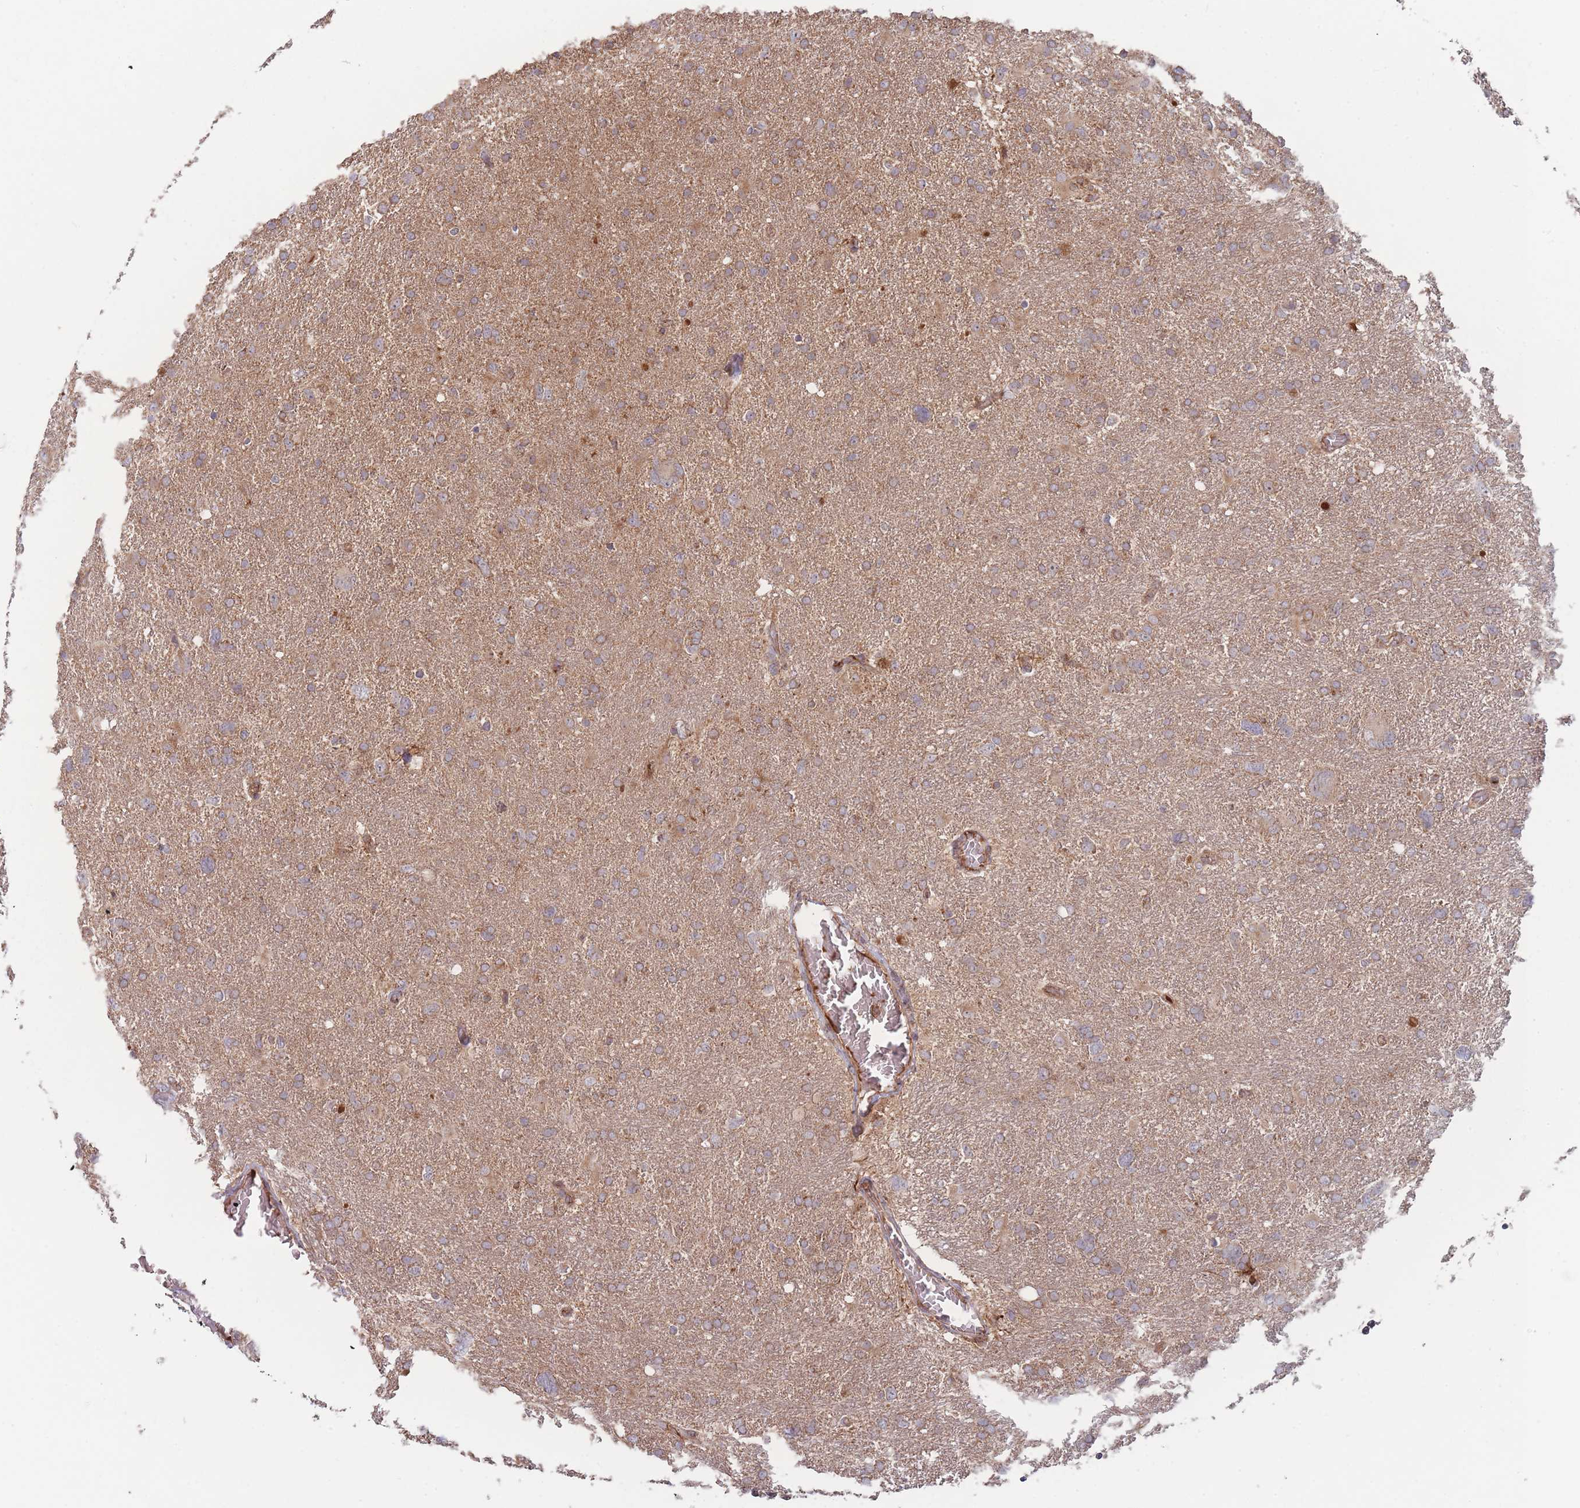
{"staining": {"intensity": "weak", "quantity": ">75%", "location": "cytoplasmic/membranous"}, "tissue": "glioma", "cell_type": "Tumor cells", "image_type": "cancer", "snomed": [{"axis": "morphology", "description": "Glioma, malignant, High grade"}, {"axis": "topography", "description": "Brain"}], "caption": "Malignant glioma (high-grade) stained with a protein marker exhibits weak staining in tumor cells.", "gene": "ATP5MG", "patient": {"sex": "male", "age": 61}}